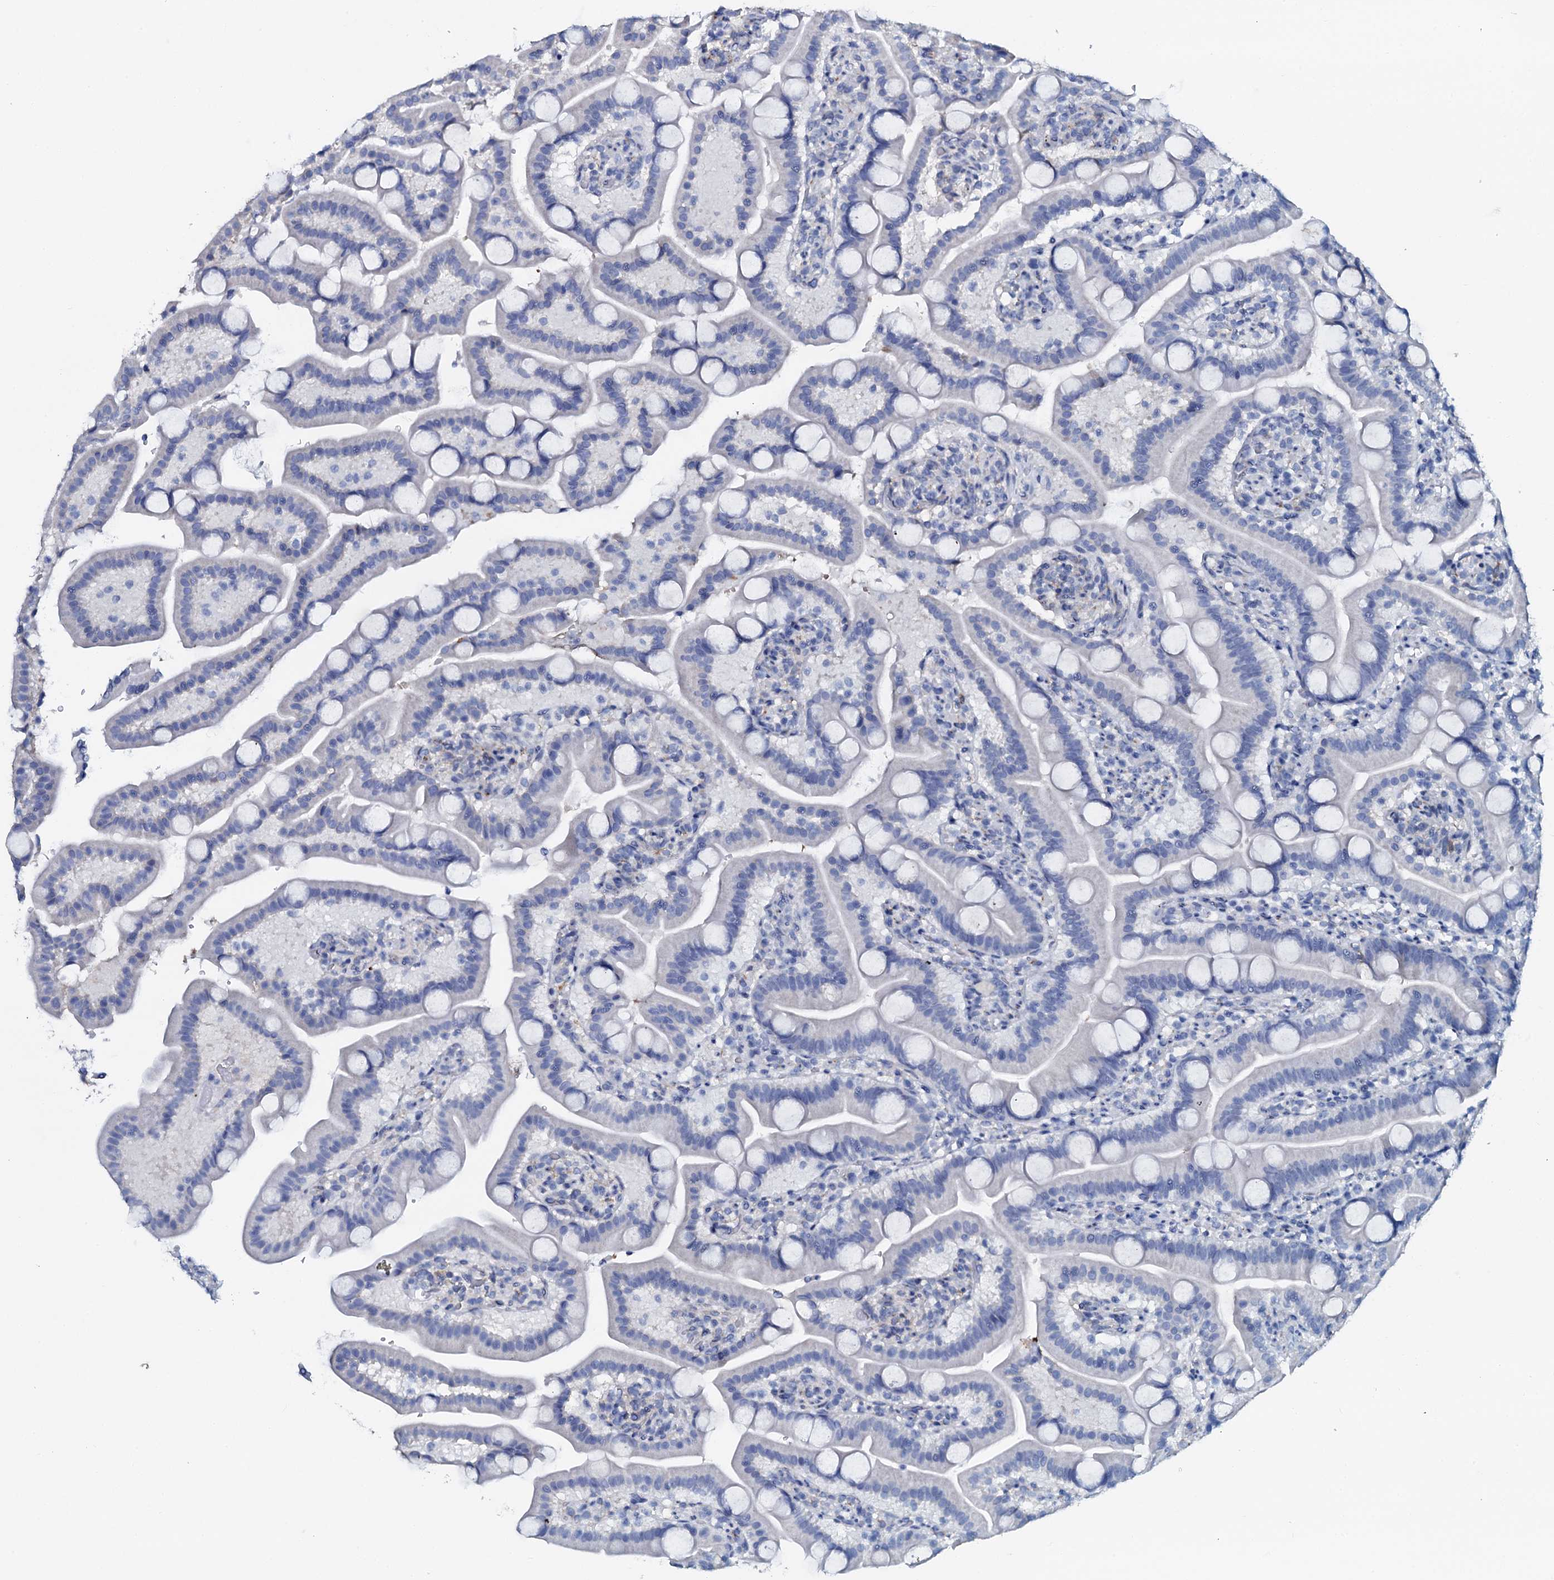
{"staining": {"intensity": "negative", "quantity": "none", "location": "none"}, "tissue": "duodenum", "cell_type": "Glandular cells", "image_type": "normal", "snomed": [{"axis": "morphology", "description": "Normal tissue, NOS"}, {"axis": "topography", "description": "Duodenum"}], "caption": "The image demonstrates no staining of glandular cells in benign duodenum.", "gene": "AMER2", "patient": {"sex": "male", "age": 55}}